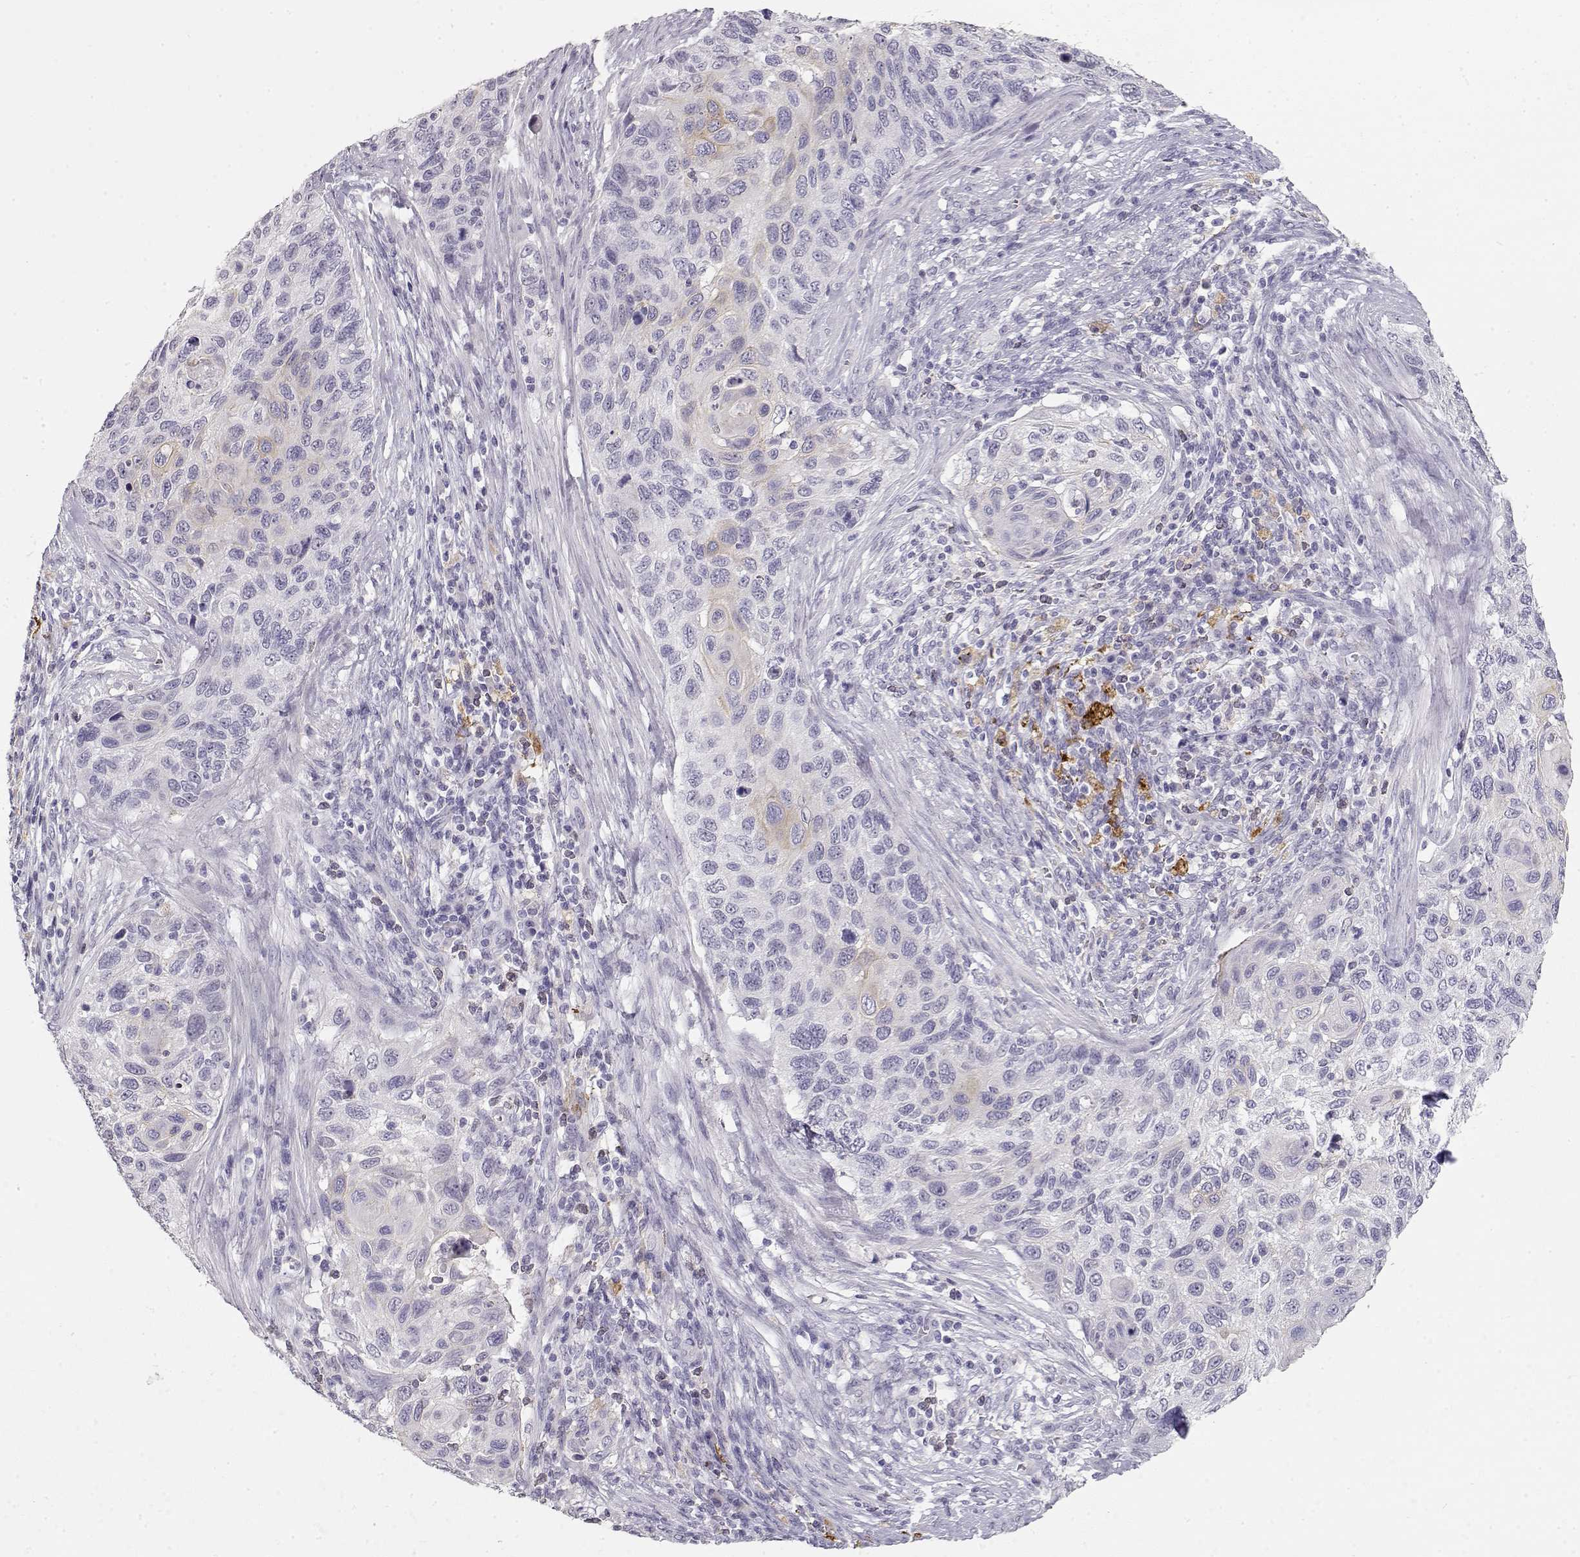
{"staining": {"intensity": "weak", "quantity": "<25%", "location": "cytoplasmic/membranous"}, "tissue": "cervical cancer", "cell_type": "Tumor cells", "image_type": "cancer", "snomed": [{"axis": "morphology", "description": "Squamous cell carcinoma, NOS"}, {"axis": "topography", "description": "Cervix"}], "caption": "High magnification brightfield microscopy of cervical cancer (squamous cell carcinoma) stained with DAB (brown) and counterstained with hematoxylin (blue): tumor cells show no significant positivity.", "gene": "NUTM1", "patient": {"sex": "female", "age": 70}}